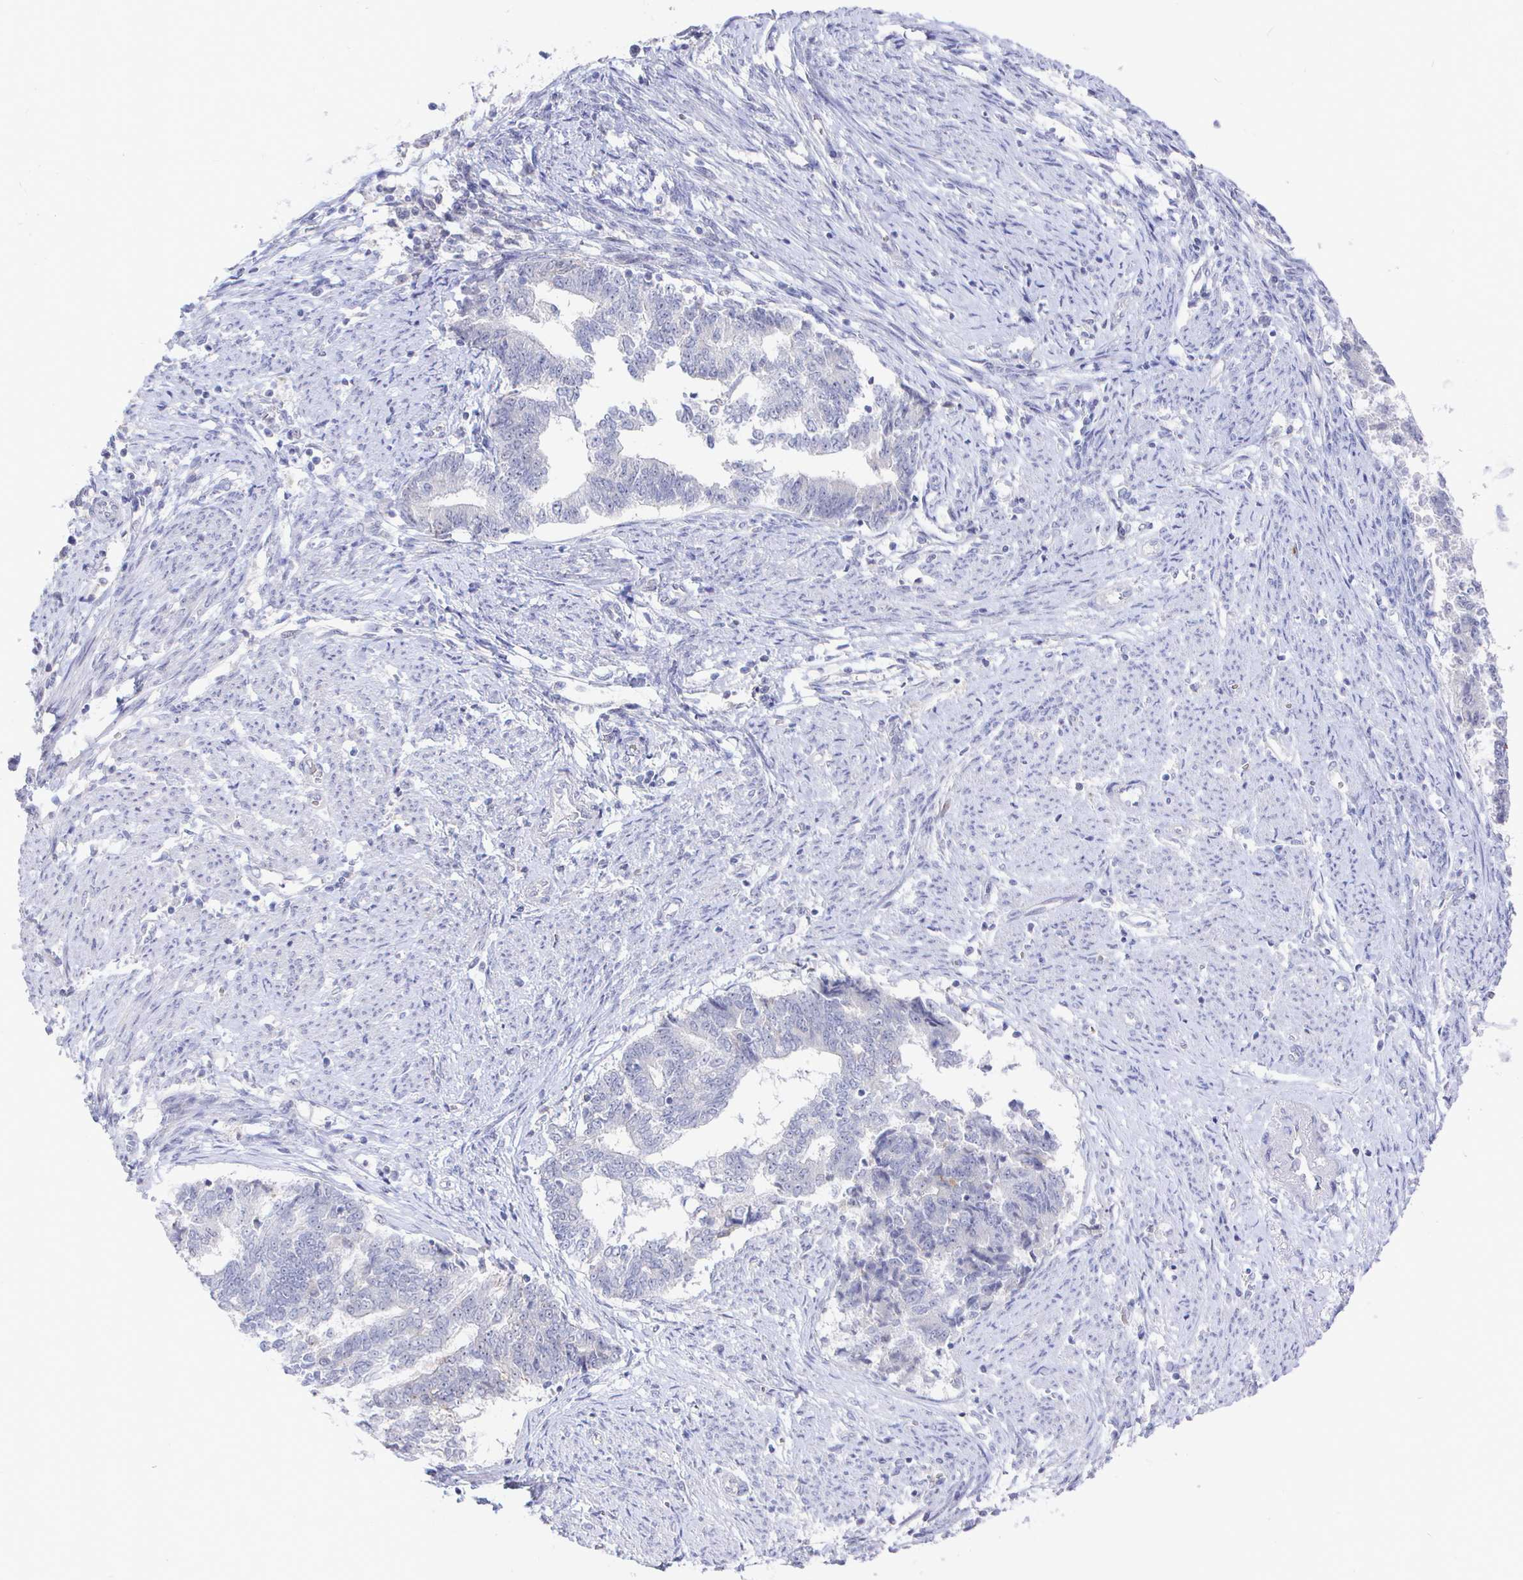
{"staining": {"intensity": "negative", "quantity": "none", "location": "none"}, "tissue": "endometrial cancer", "cell_type": "Tumor cells", "image_type": "cancer", "snomed": [{"axis": "morphology", "description": "Adenocarcinoma, NOS"}, {"axis": "topography", "description": "Endometrium"}], "caption": "Adenocarcinoma (endometrial) was stained to show a protein in brown. There is no significant staining in tumor cells. The staining was performed using DAB (3,3'-diaminobenzidine) to visualize the protein expression in brown, while the nuclei were stained in blue with hematoxylin (Magnification: 20x).", "gene": "LRRC23", "patient": {"sex": "female", "age": 65}}